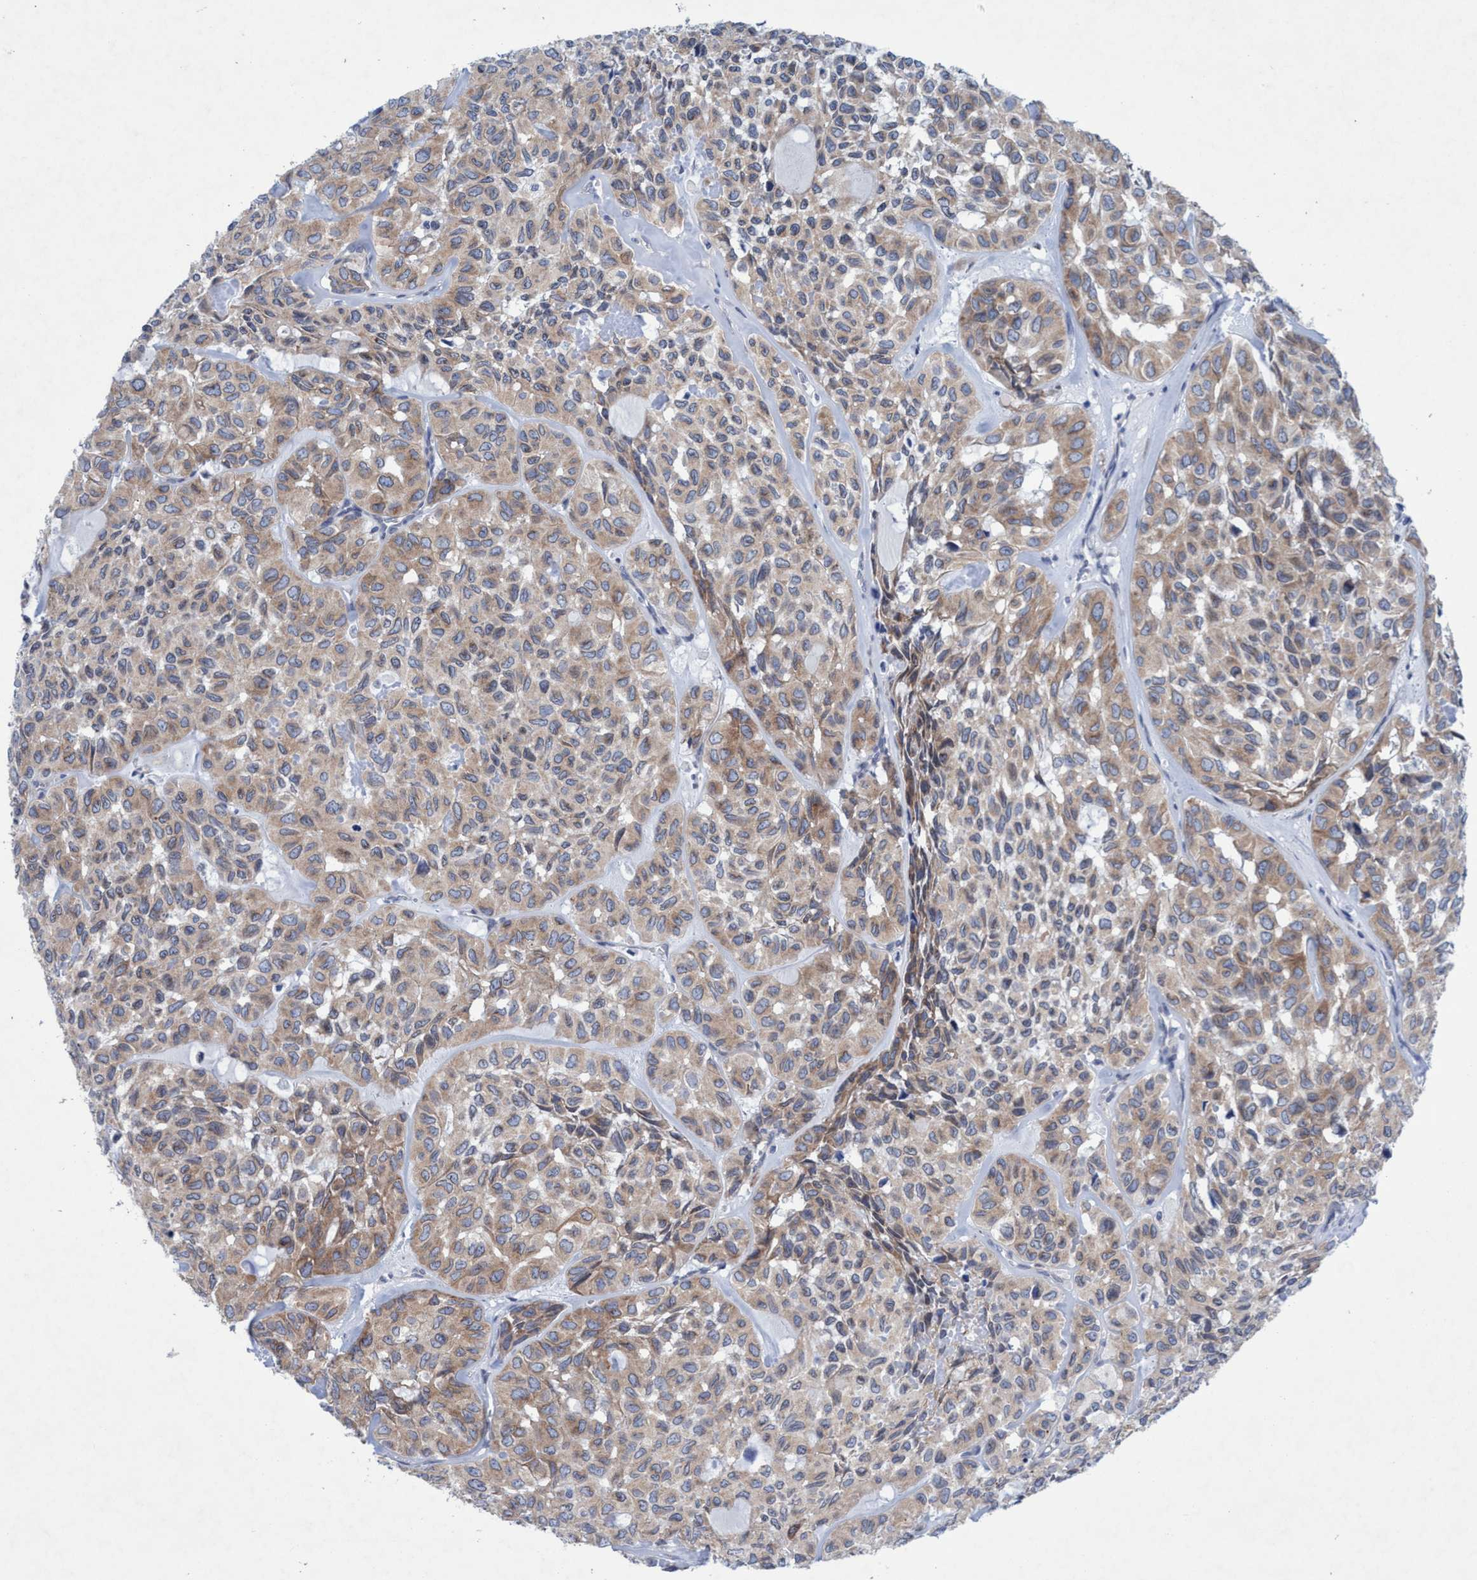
{"staining": {"intensity": "moderate", "quantity": ">75%", "location": "cytoplasmic/membranous"}, "tissue": "head and neck cancer", "cell_type": "Tumor cells", "image_type": "cancer", "snomed": [{"axis": "morphology", "description": "Adenocarcinoma, NOS"}, {"axis": "topography", "description": "Salivary gland, NOS"}, {"axis": "topography", "description": "Head-Neck"}], "caption": "Adenocarcinoma (head and neck) stained with immunohistochemistry exhibits moderate cytoplasmic/membranous expression in approximately >75% of tumor cells. The protein of interest is stained brown, and the nuclei are stained in blue (DAB (3,3'-diaminobenzidine) IHC with brightfield microscopy, high magnification).", "gene": "RSAD1", "patient": {"sex": "female", "age": 76}}